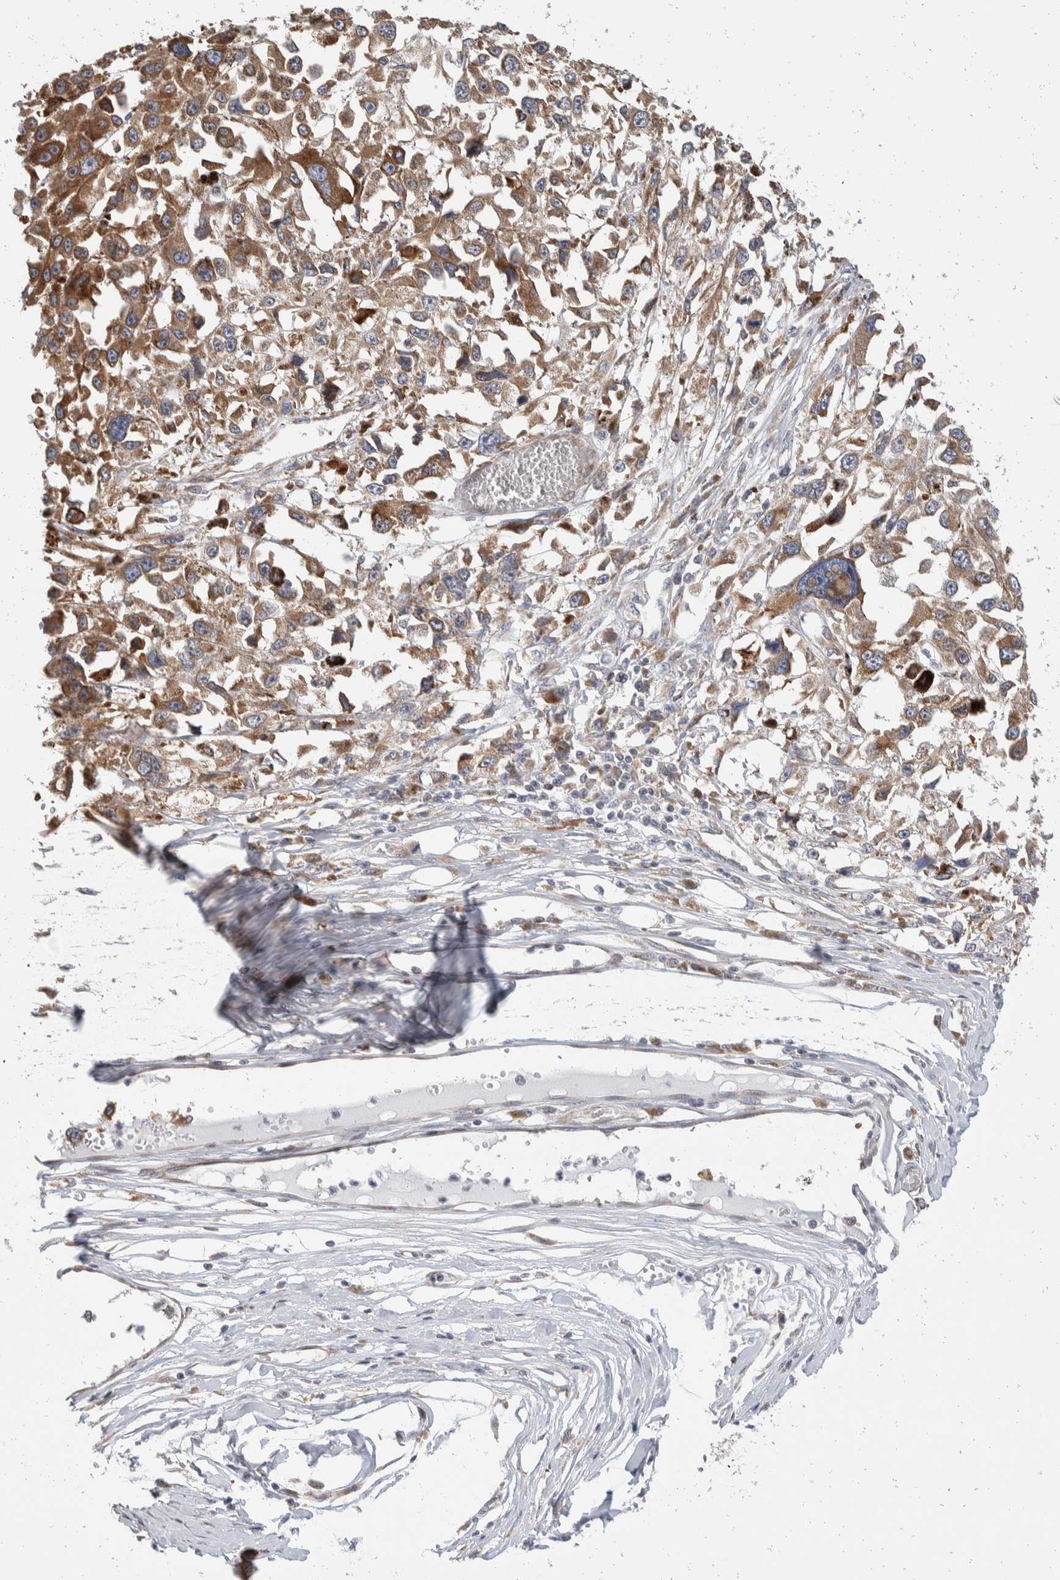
{"staining": {"intensity": "moderate", "quantity": ">75%", "location": "cytoplasmic/membranous"}, "tissue": "melanoma", "cell_type": "Tumor cells", "image_type": "cancer", "snomed": [{"axis": "morphology", "description": "Malignant melanoma, Metastatic site"}, {"axis": "topography", "description": "Lymph node"}], "caption": "An IHC photomicrograph of neoplastic tissue is shown. Protein staining in brown labels moderate cytoplasmic/membranous positivity in malignant melanoma (metastatic site) within tumor cells. The protein is shown in brown color, while the nuclei are stained blue.", "gene": "TMEM245", "patient": {"sex": "male", "age": 59}}